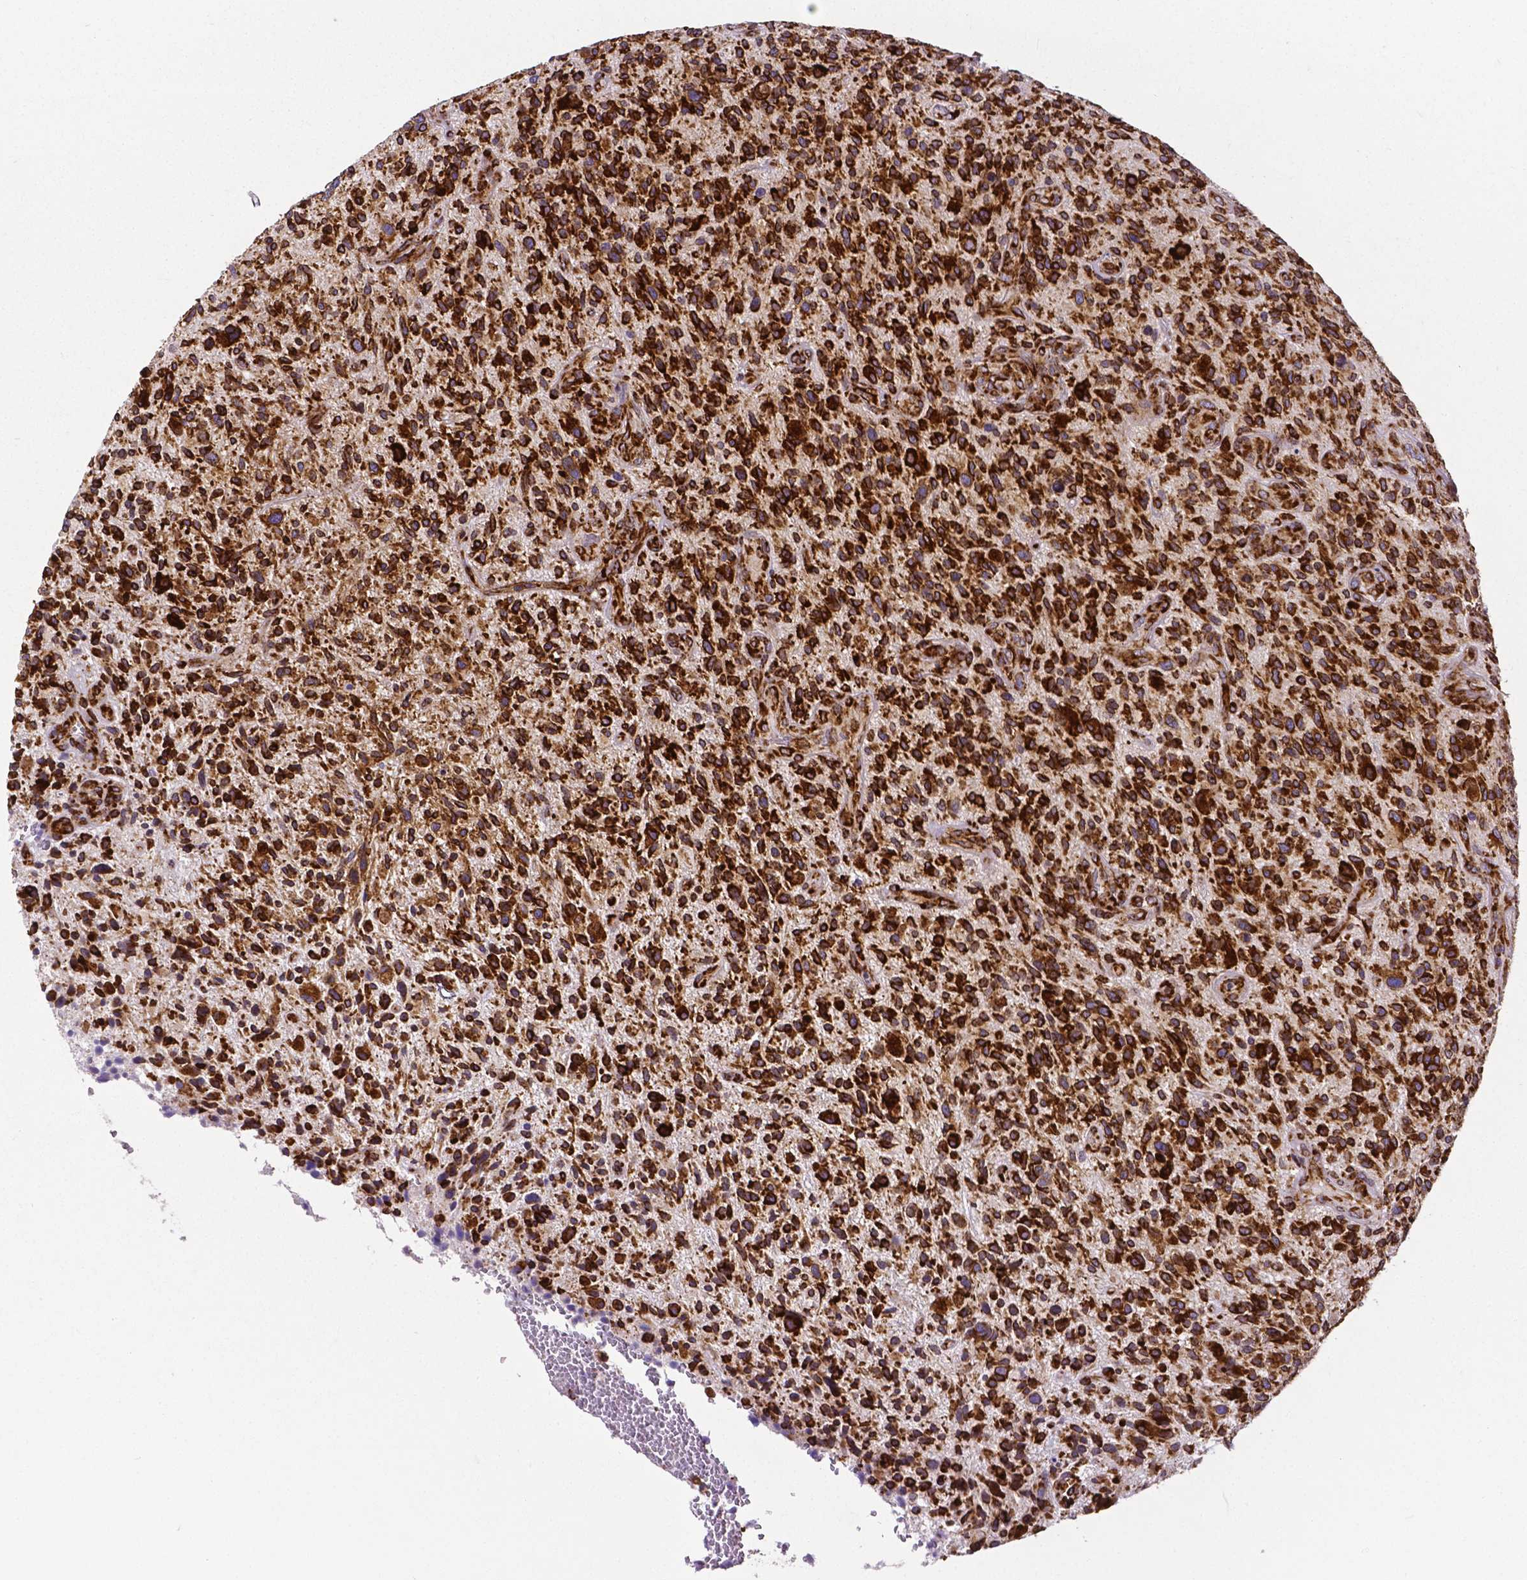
{"staining": {"intensity": "strong", "quantity": ">75%", "location": "cytoplasmic/membranous"}, "tissue": "glioma", "cell_type": "Tumor cells", "image_type": "cancer", "snomed": [{"axis": "morphology", "description": "Glioma, malignant, High grade"}, {"axis": "topography", "description": "Brain"}], "caption": "The histopathology image displays immunohistochemical staining of malignant glioma (high-grade). There is strong cytoplasmic/membranous expression is appreciated in about >75% of tumor cells.", "gene": "MTDH", "patient": {"sex": "male", "age": 47}}